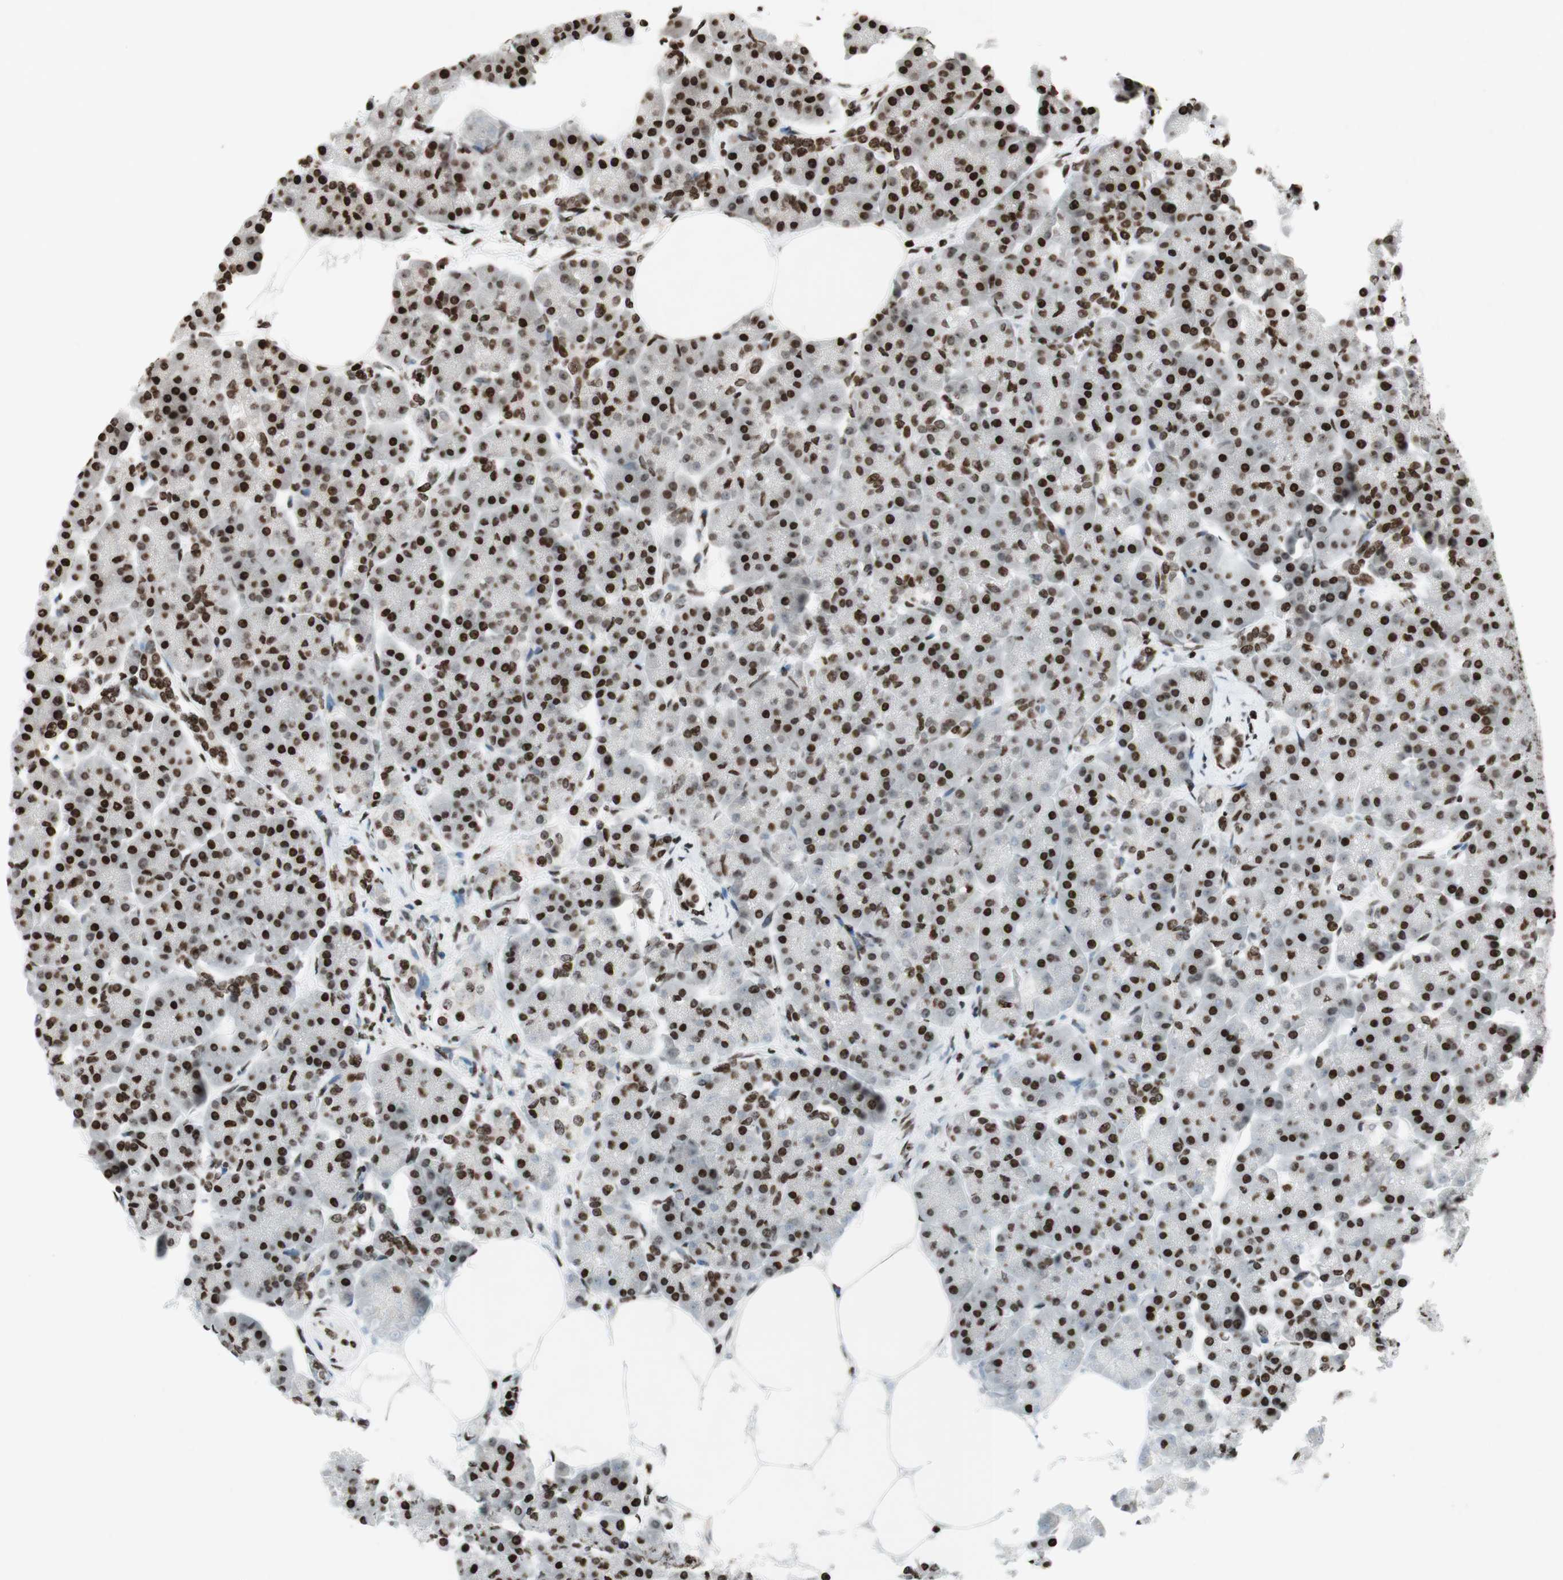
{"staining": {"intensity": "strong", "quantity": ">75%", "location": "nuclear"}, "tissue": "pancreas", "cell_type": "Exocrine glandular cells", "image_type": "normal", "snomed": [{"axis": "morphology", "description": "Normal tissue, NOS"}, {"axis": "topography", "description": "Pancreas"}], "caption": "Immunohistochemistry (IHC) staining of normal pancreas, which shows high levels of strong nuclear staining in about >75% of exocrine glandular cells indicating strong nuclear protein staining. The staining was performed using DAB (3,3'-diaminobenzidine) (brown) for protein detection and nuclei were counterstained in hematoxylin (blue).", "gene": "NCOA3", "patient": {"sex": "female", "age": 70}}